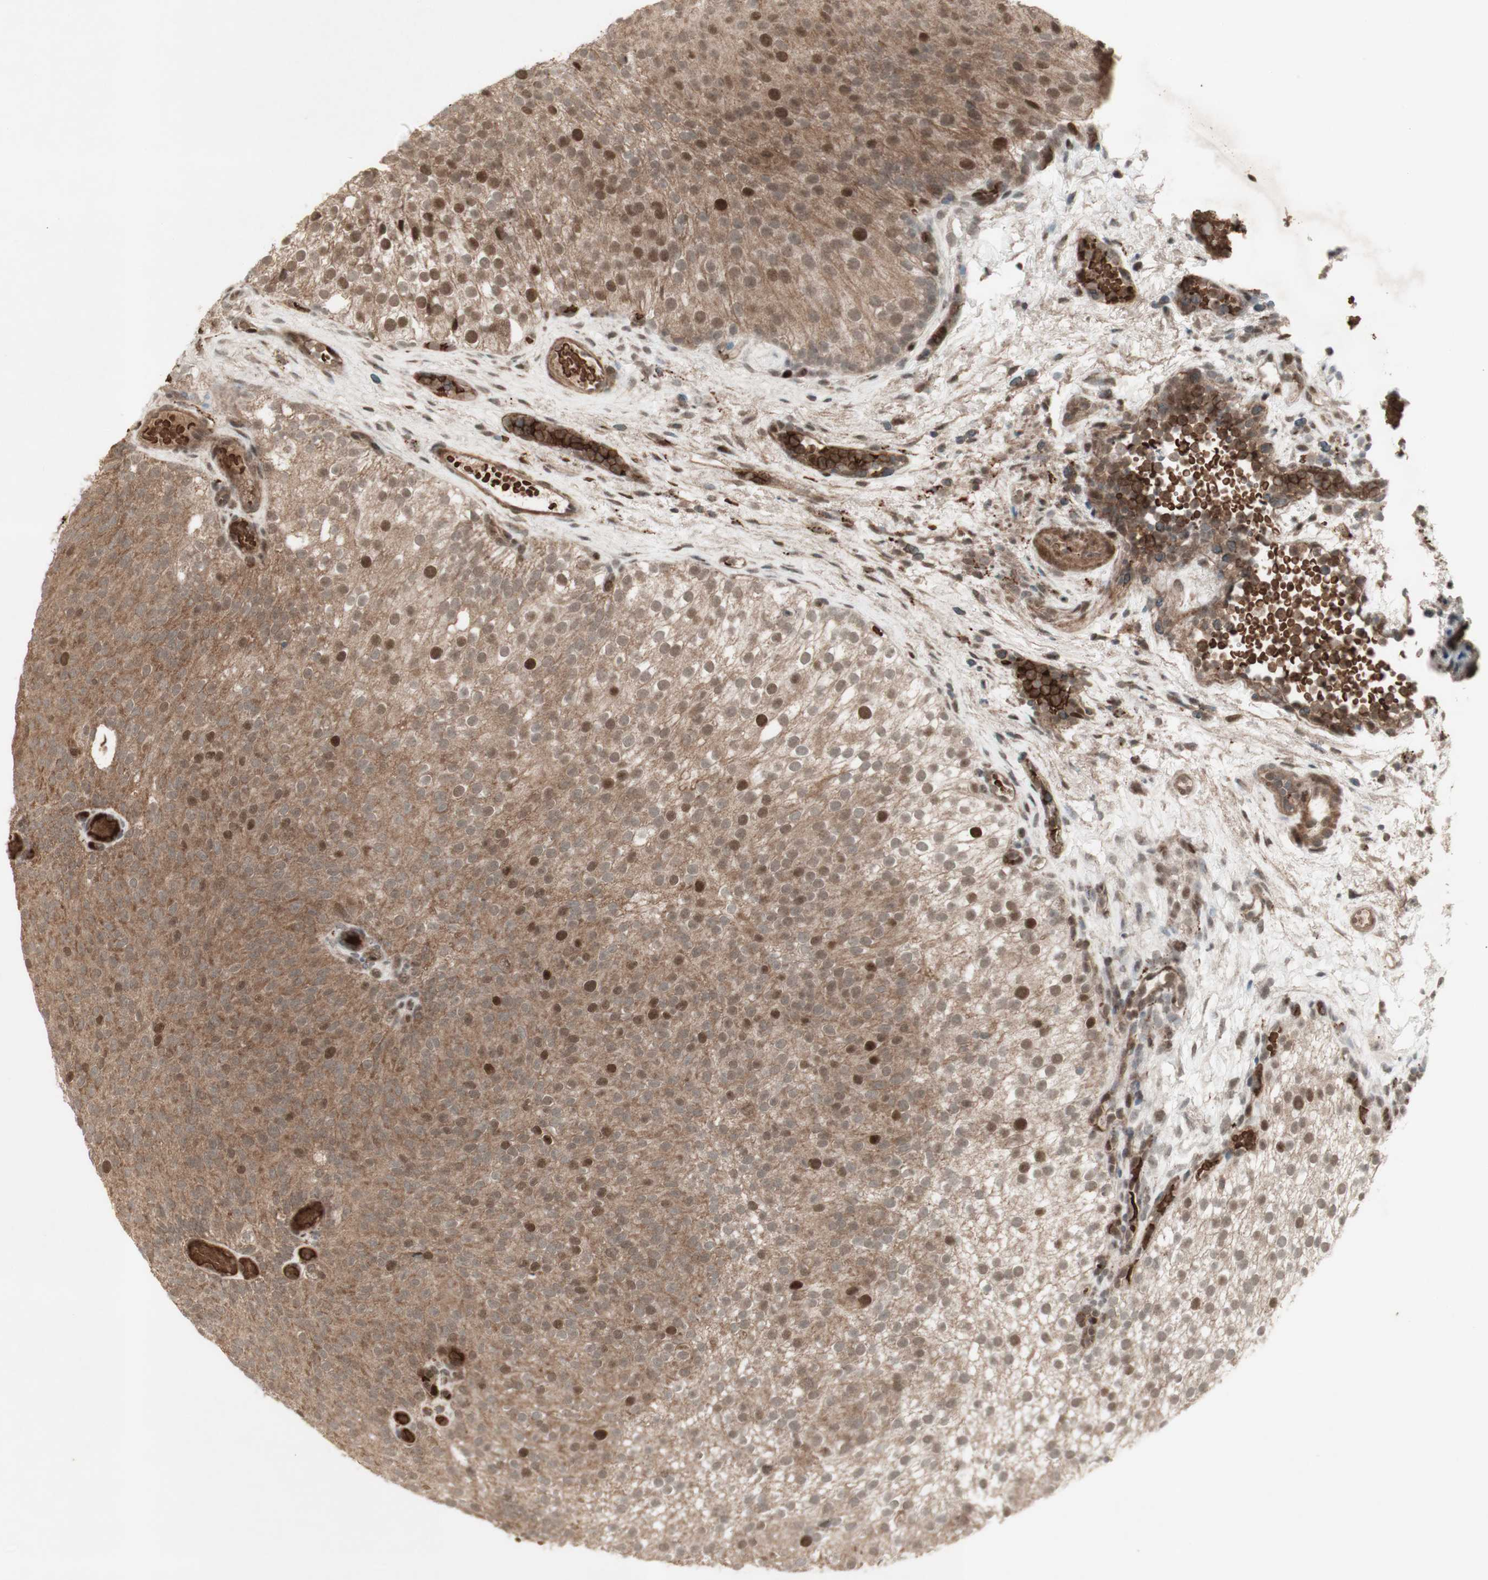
{"staining": {"intensity": "moderate", "quantity": "25%-75%", "location": "cytoplasmic/membranous,nuclear"}, "tissue": "urothelial cancer", "cell_type": "Tumor cells", "image_type": "cancer", "snomed": [{"axis": "morphology", "description": "Urothelial carcinoma, Low grade"}, {"axis": "topography", "description": "Urinary bladder"}], "caption": "An immunohistochemistry (IHC) histopathology image of neoplastic tissue is shown. Protein staining in brown labels moderate cytoplasmic/membranous and nuclear positivity in urothelial cancer within tumor cells.", "gene": "MSH6", "patient": {"sex": "male", "age": 78}}